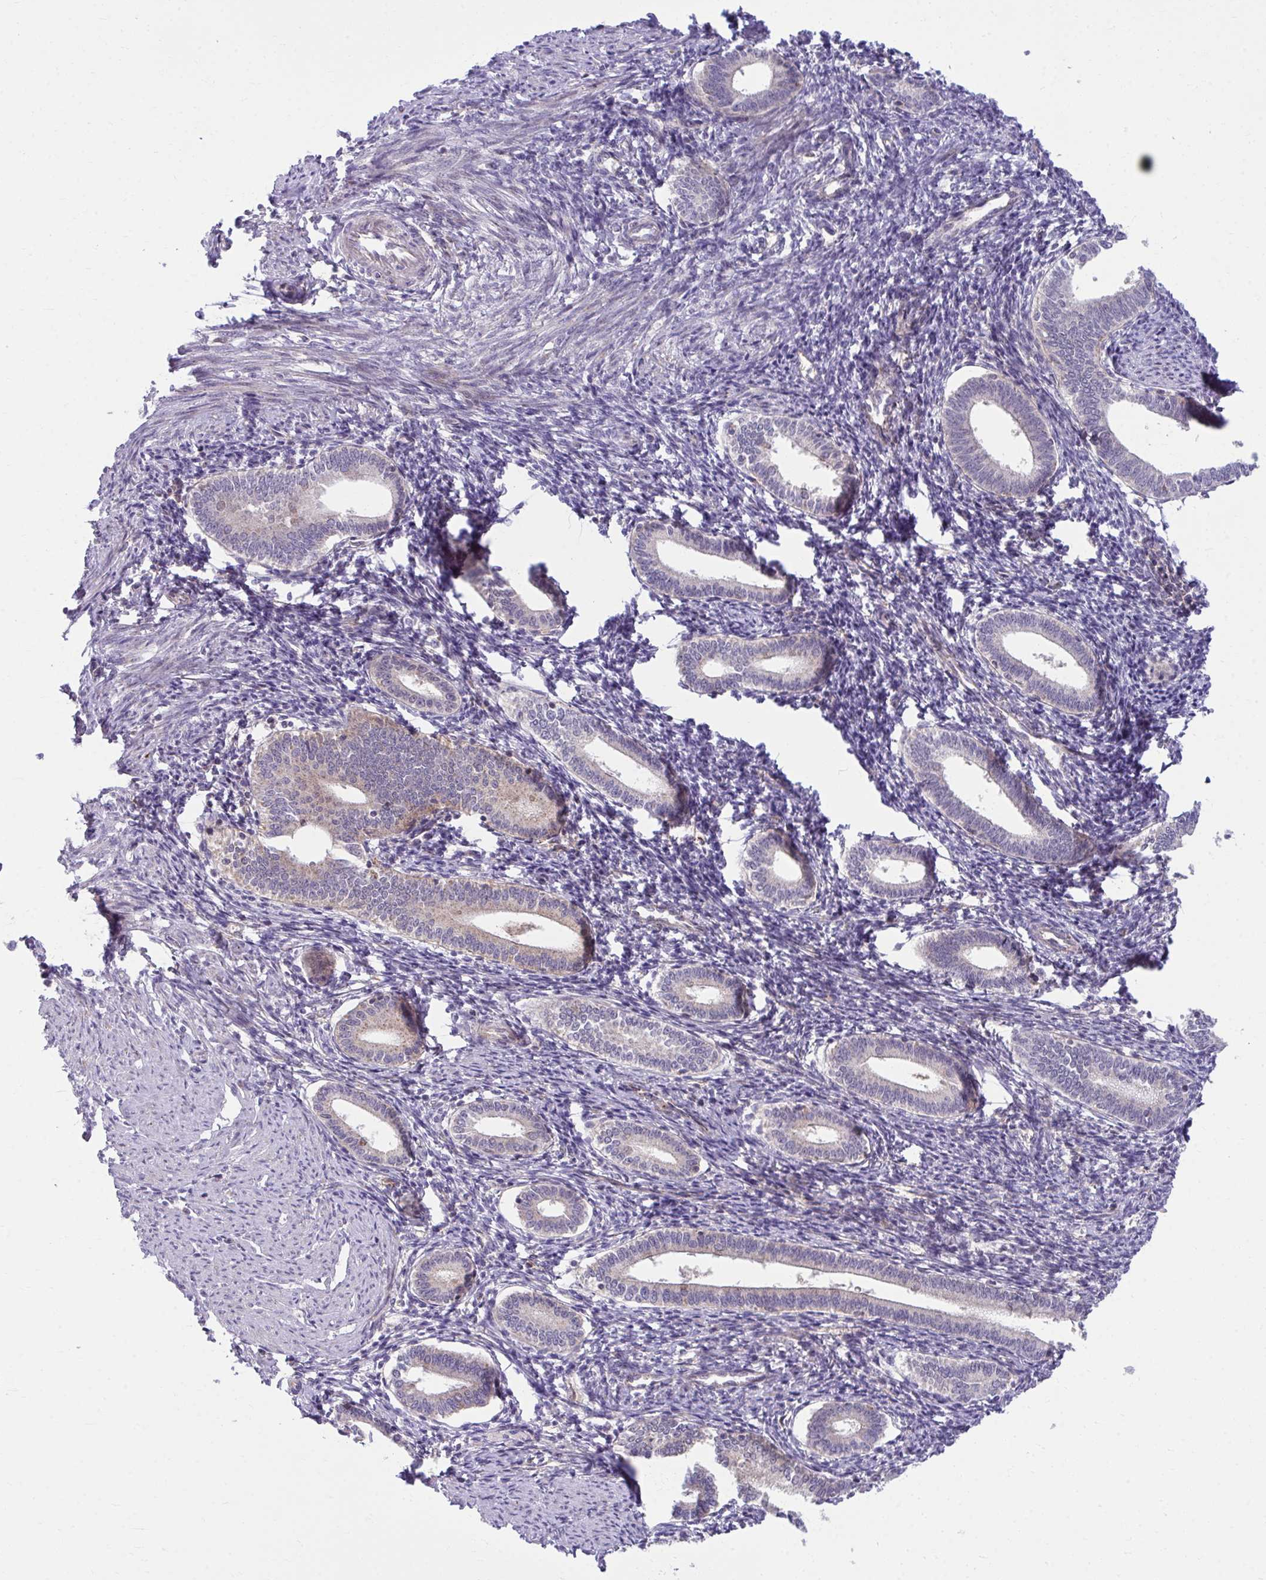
{"staining": {"intensity": "negative", "quantity": "none", "location": "none"}, "tissue": "endometrium", "cell_type": "Cells in endometrial stroma", "image_type": "normal", "snomed": [{"axis": "morphology", "description": "Normal tissue, NOS"}, {"axis": "topography", "description": "Endometrium"}], "caption": "Immunohistochemistry (IHC) histopathology image of benign endometrium stained for a protein (brown), which exhibits no staining in cells in endometrial stroma.", "gene": "C16orf54", "patient": {"sex": "female", "age": 41}}